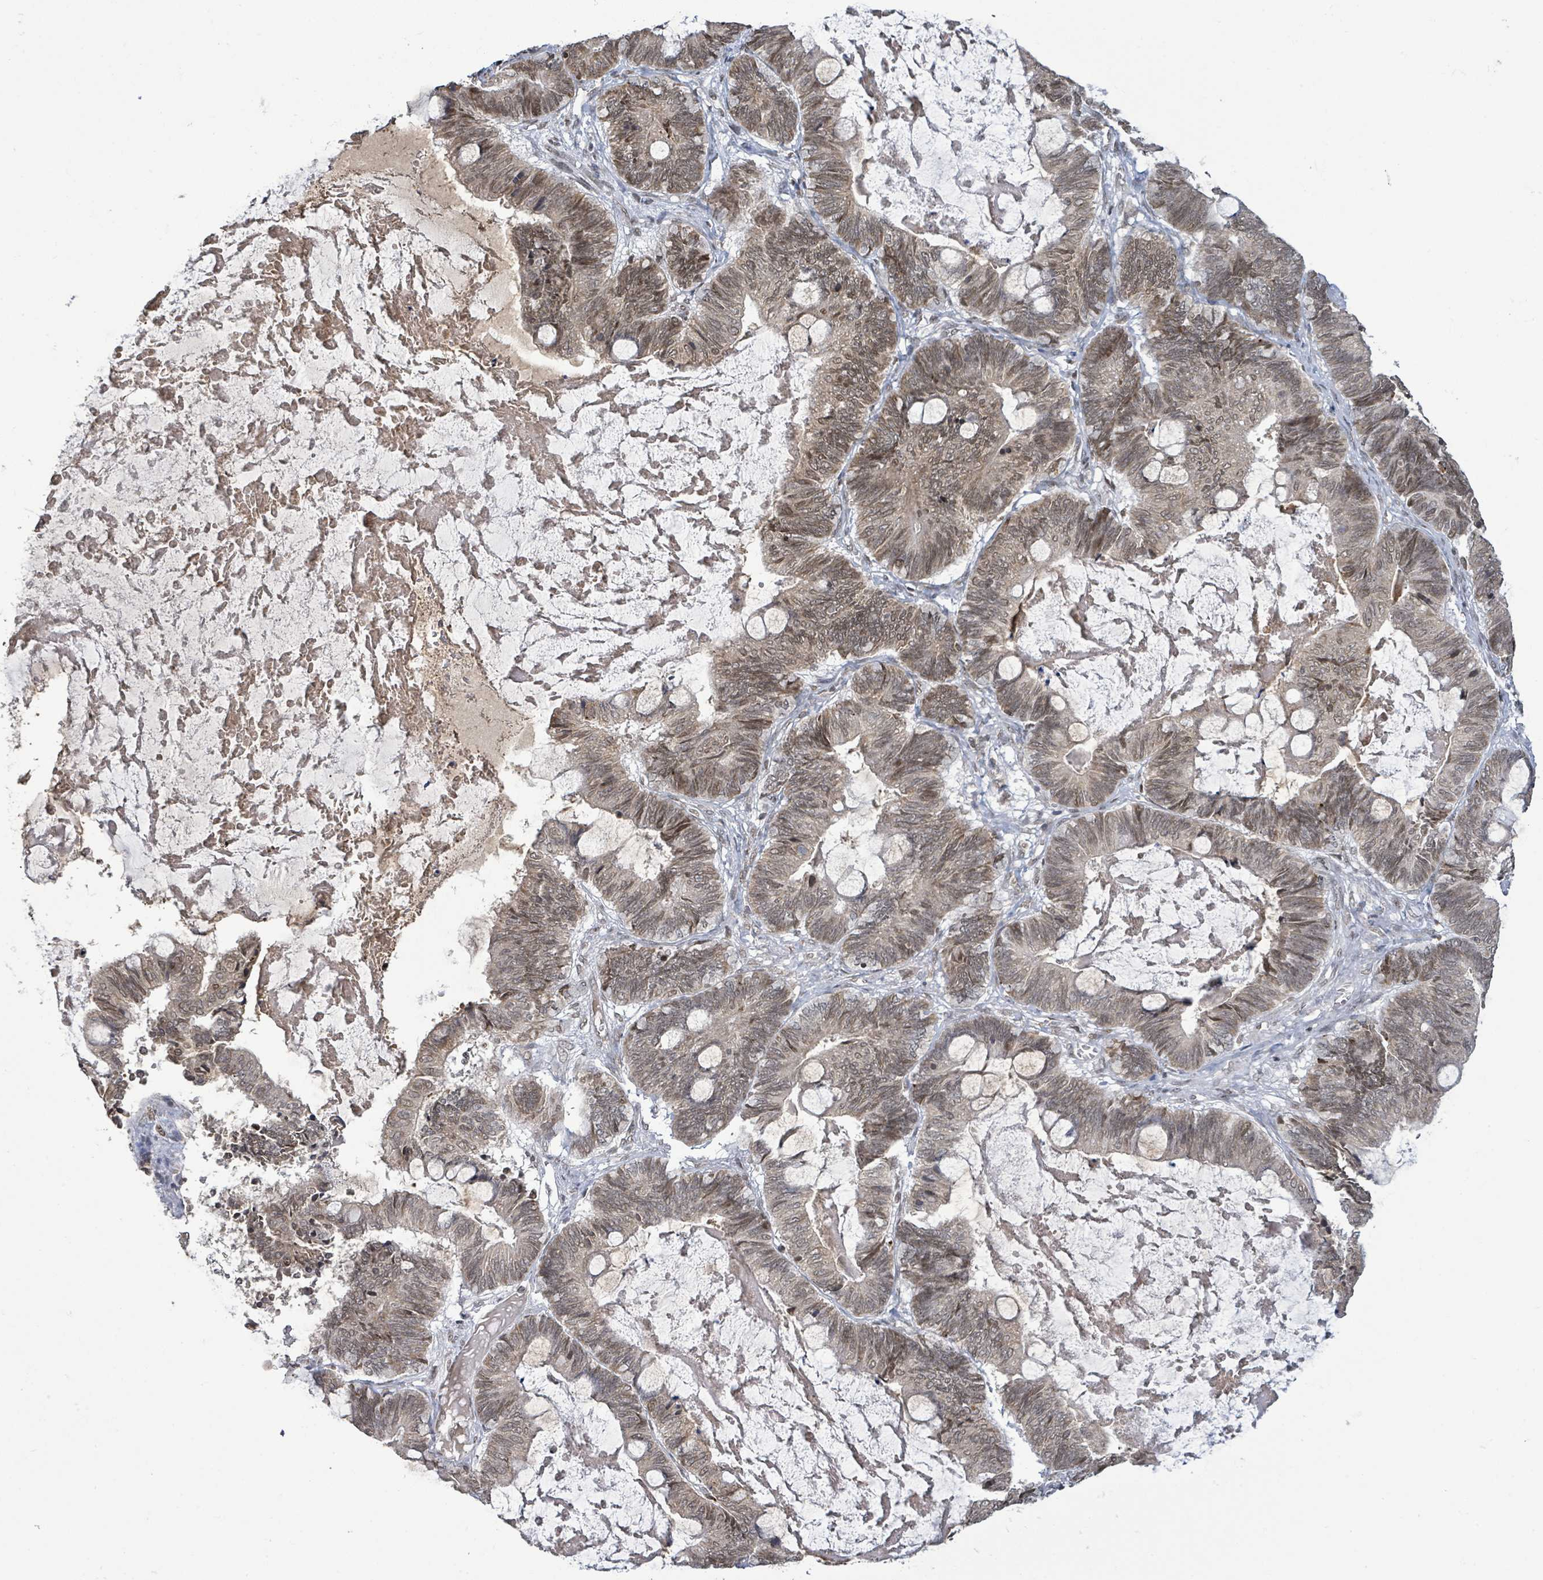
{"staining": {"intensity": "weak", "quantity": ">75%", "location": "nuclear"}, "tissue": "ovarian cancer", "cell_type": "Tumor cells", "image_type": "cancer", "snomed": [{"axis": "morphology", "description": "Cystadenocarcinoma, mucinous, NOS"}, {"axis": "topography", "description": "Ovary"}], "caption": "This is a histology image of immunohistochemistry staining of ovarian cancer (mucinous cystadenocarcinoma), which shows weak expression in the nuclear of tumor cells.", "gene": "SBF2", "patient": {"sex": "female", "age": 61}}